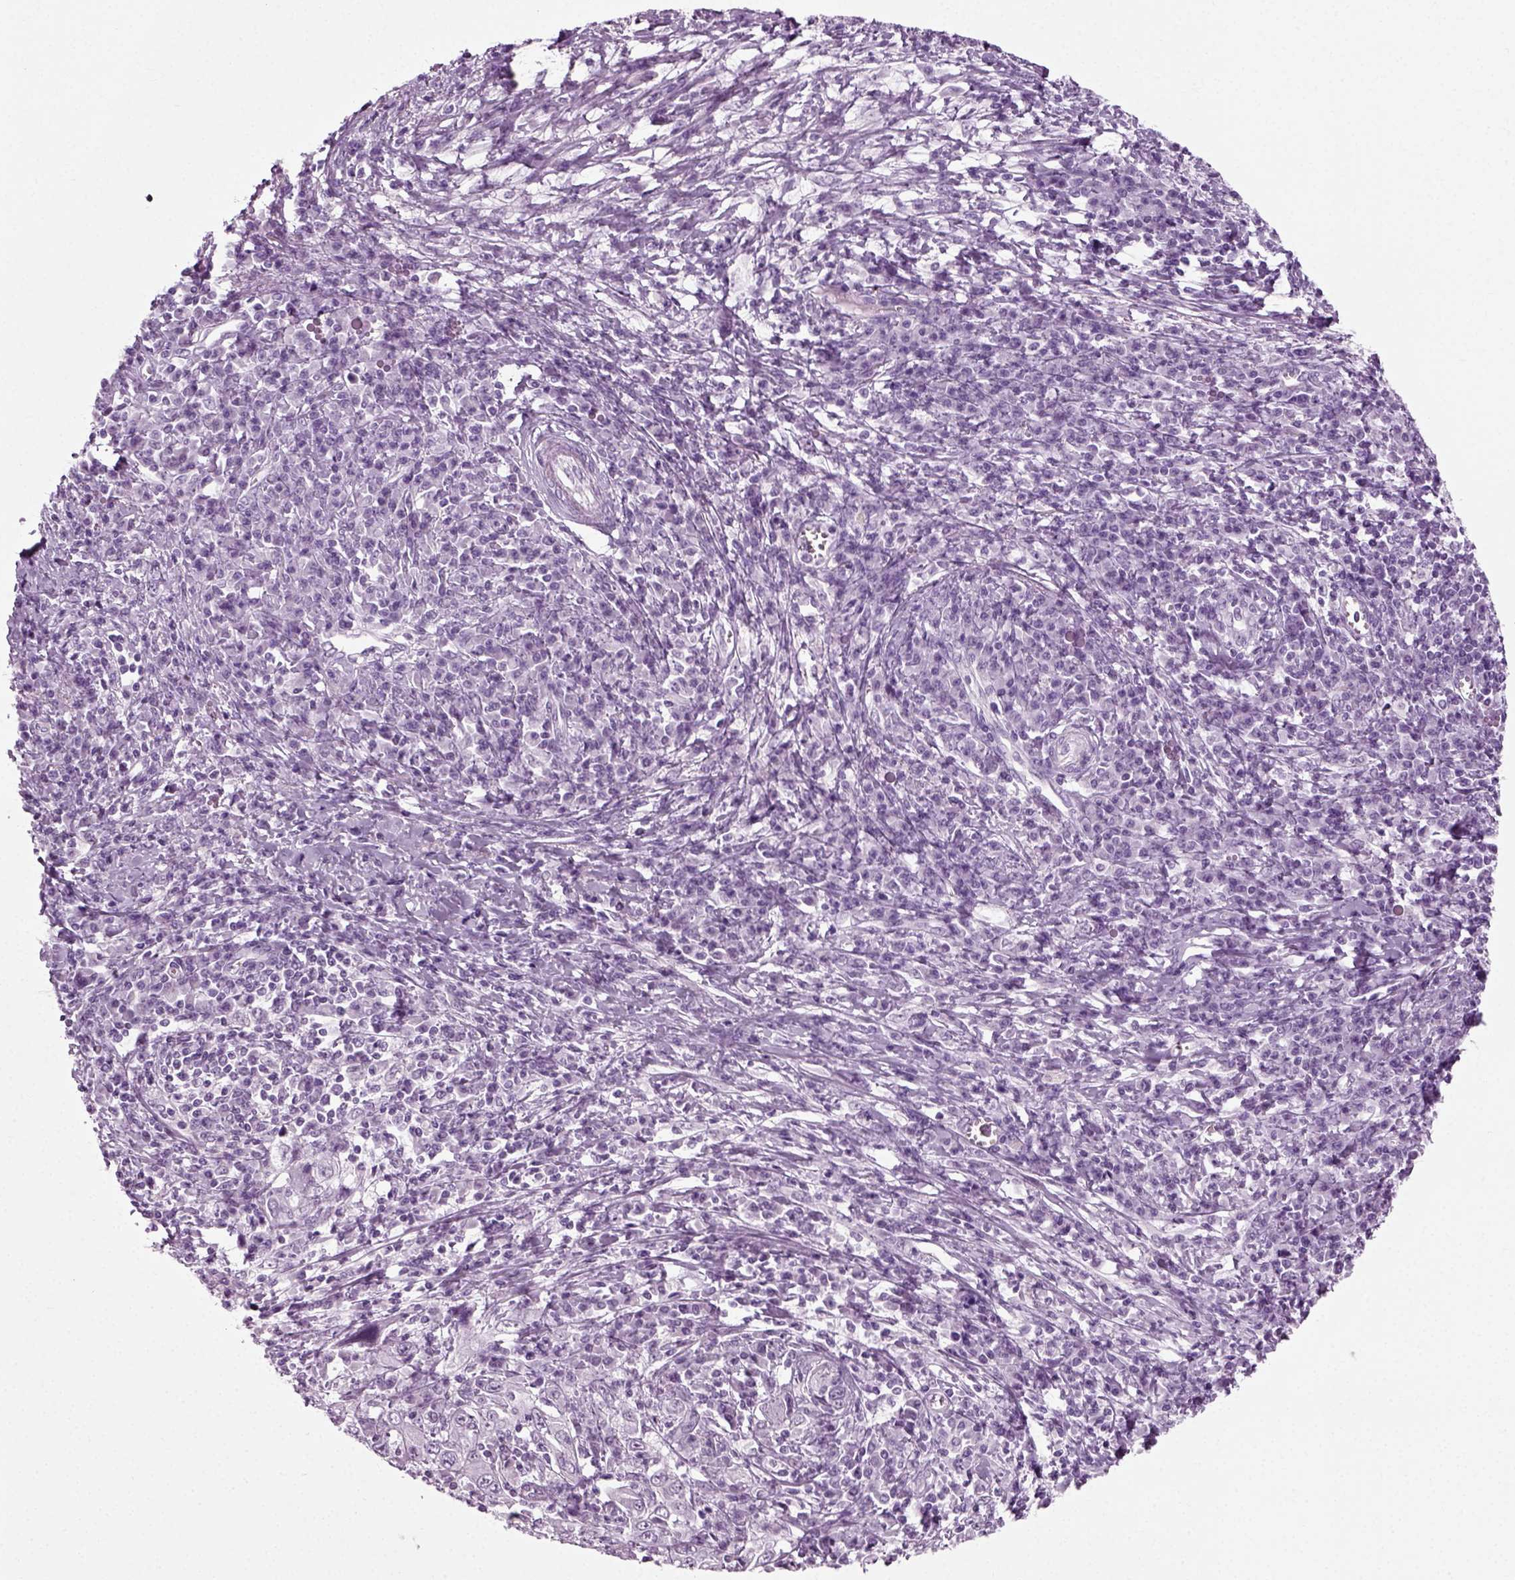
{"staining": {"intensity": "negative", "quantity": "none", "location": "none"}, "tissue": "cervical cancer", "cell_type": "Tumor cells", "image_type": "cancer", "snomed": [{"axis": "morphology", "description": "Squamous cell carcinoma, NOS"}, {"axis": "topography", "description": "Cervix"}], "caption": "Histopathology image shows no protein staining in tumor cells of cervical cancer (squamous cell carcinoma) tissue.", "gene": "ZC2HC1C", "patient": {"sex": "female", "age": 46}}